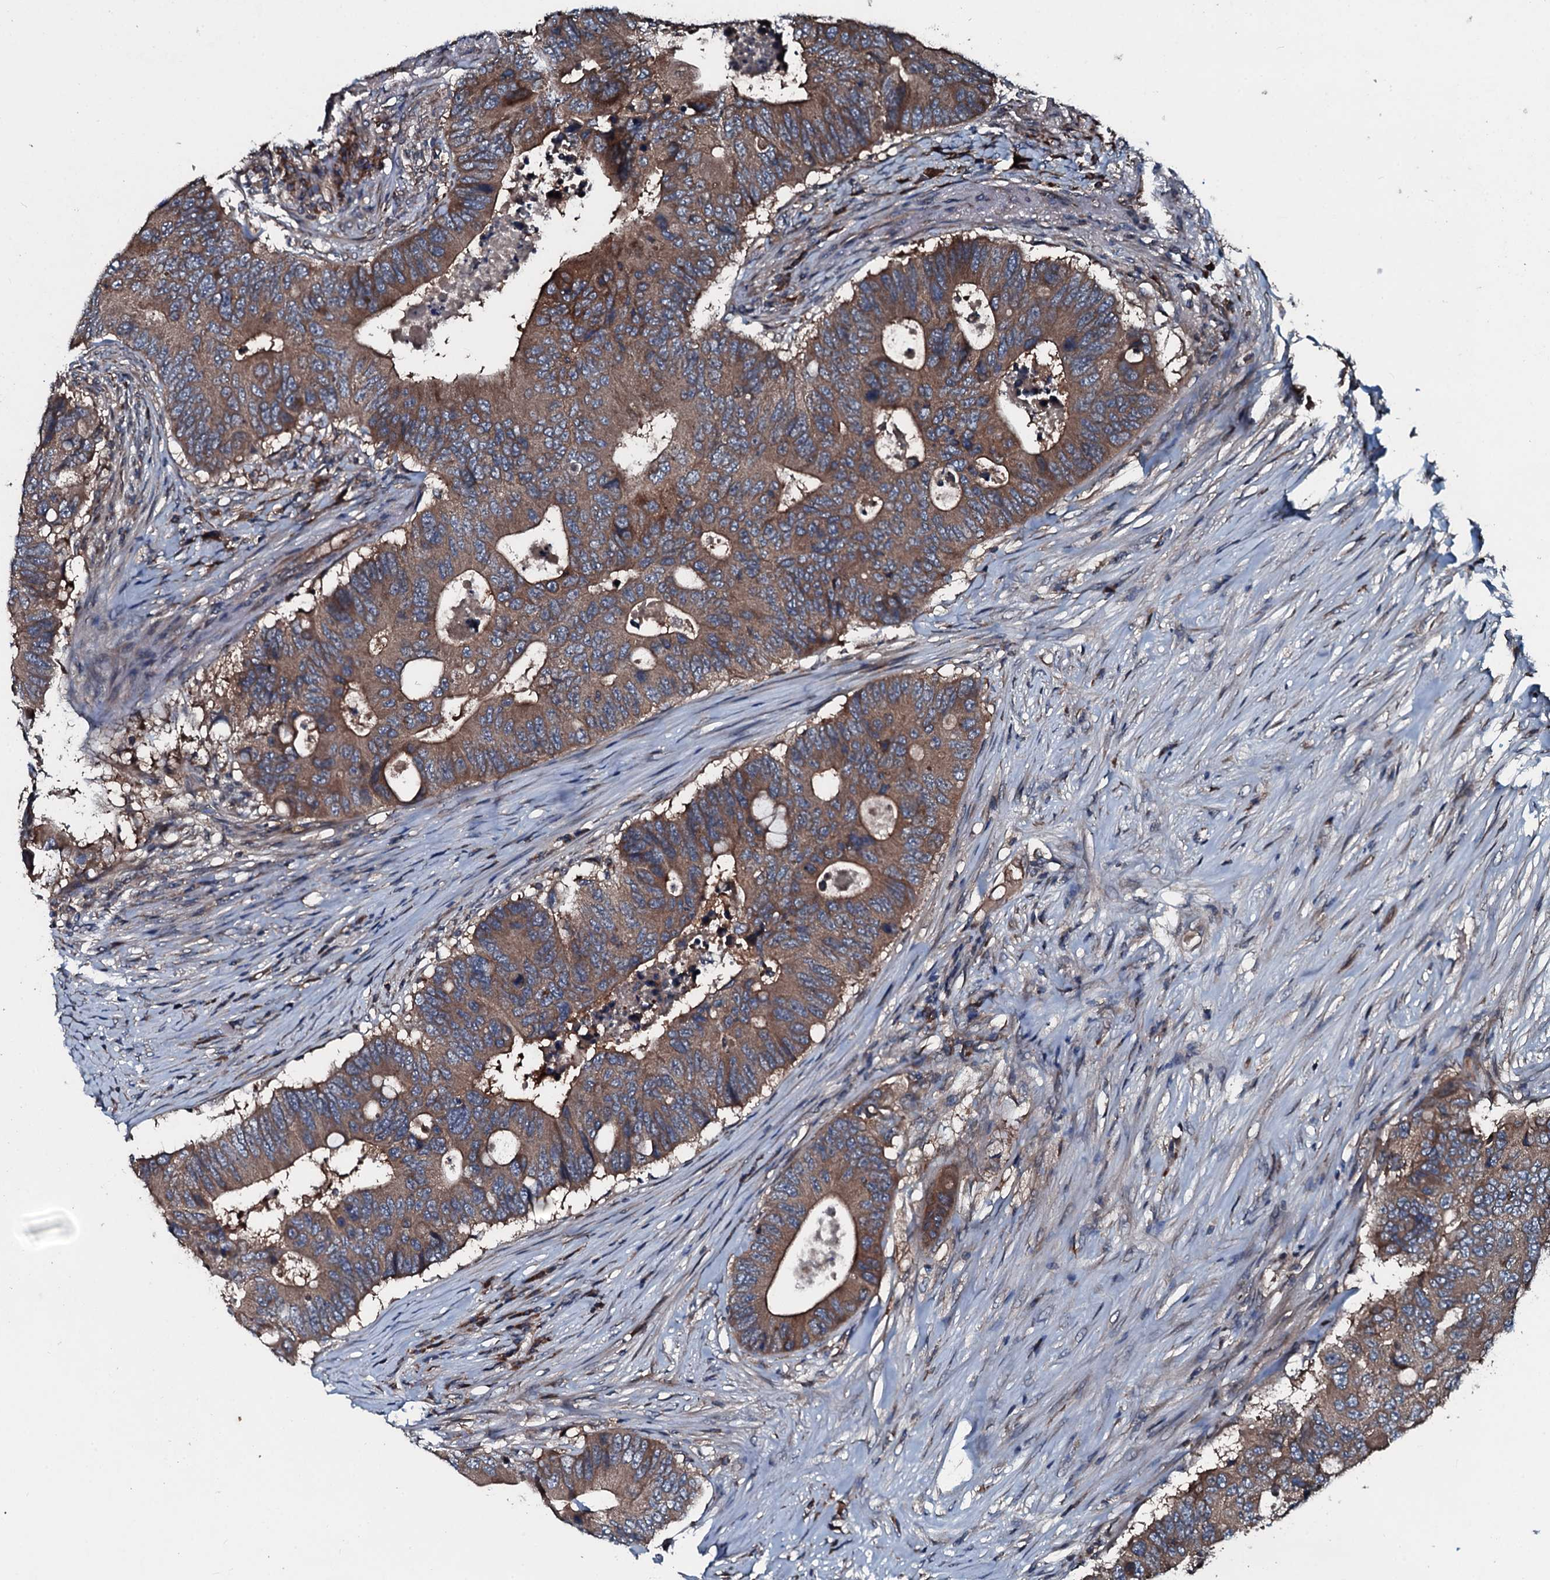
{"staining": {"intensity": "moderate", "quantity": ">75%", "location": "cytoplasmic/membranous"}, "tissue": "colorectal cancer", "cell_type": "Tumor cells", "image_type": "cancer", "snomed": [{"axis": "morphology", "description": "Adenocarcinoma, NOS"}, {"axis": "topography", "description": "Colon"}], "caption": "The micrograph demonstrates immunohistochemical staining of colorectal cancer (adenocarcinoma). There is moderate cytoplasmic/membranous positivity is appreciated in approximately >75% of tumor cells. (Stains: DAB (3,3'-diaminobenzidine) in brown, nuclei in blue, Microscopy: brightfield microscopy at high magnification).", "gene": "AARS1", "patient": {"sex": "male", "age": 71}}